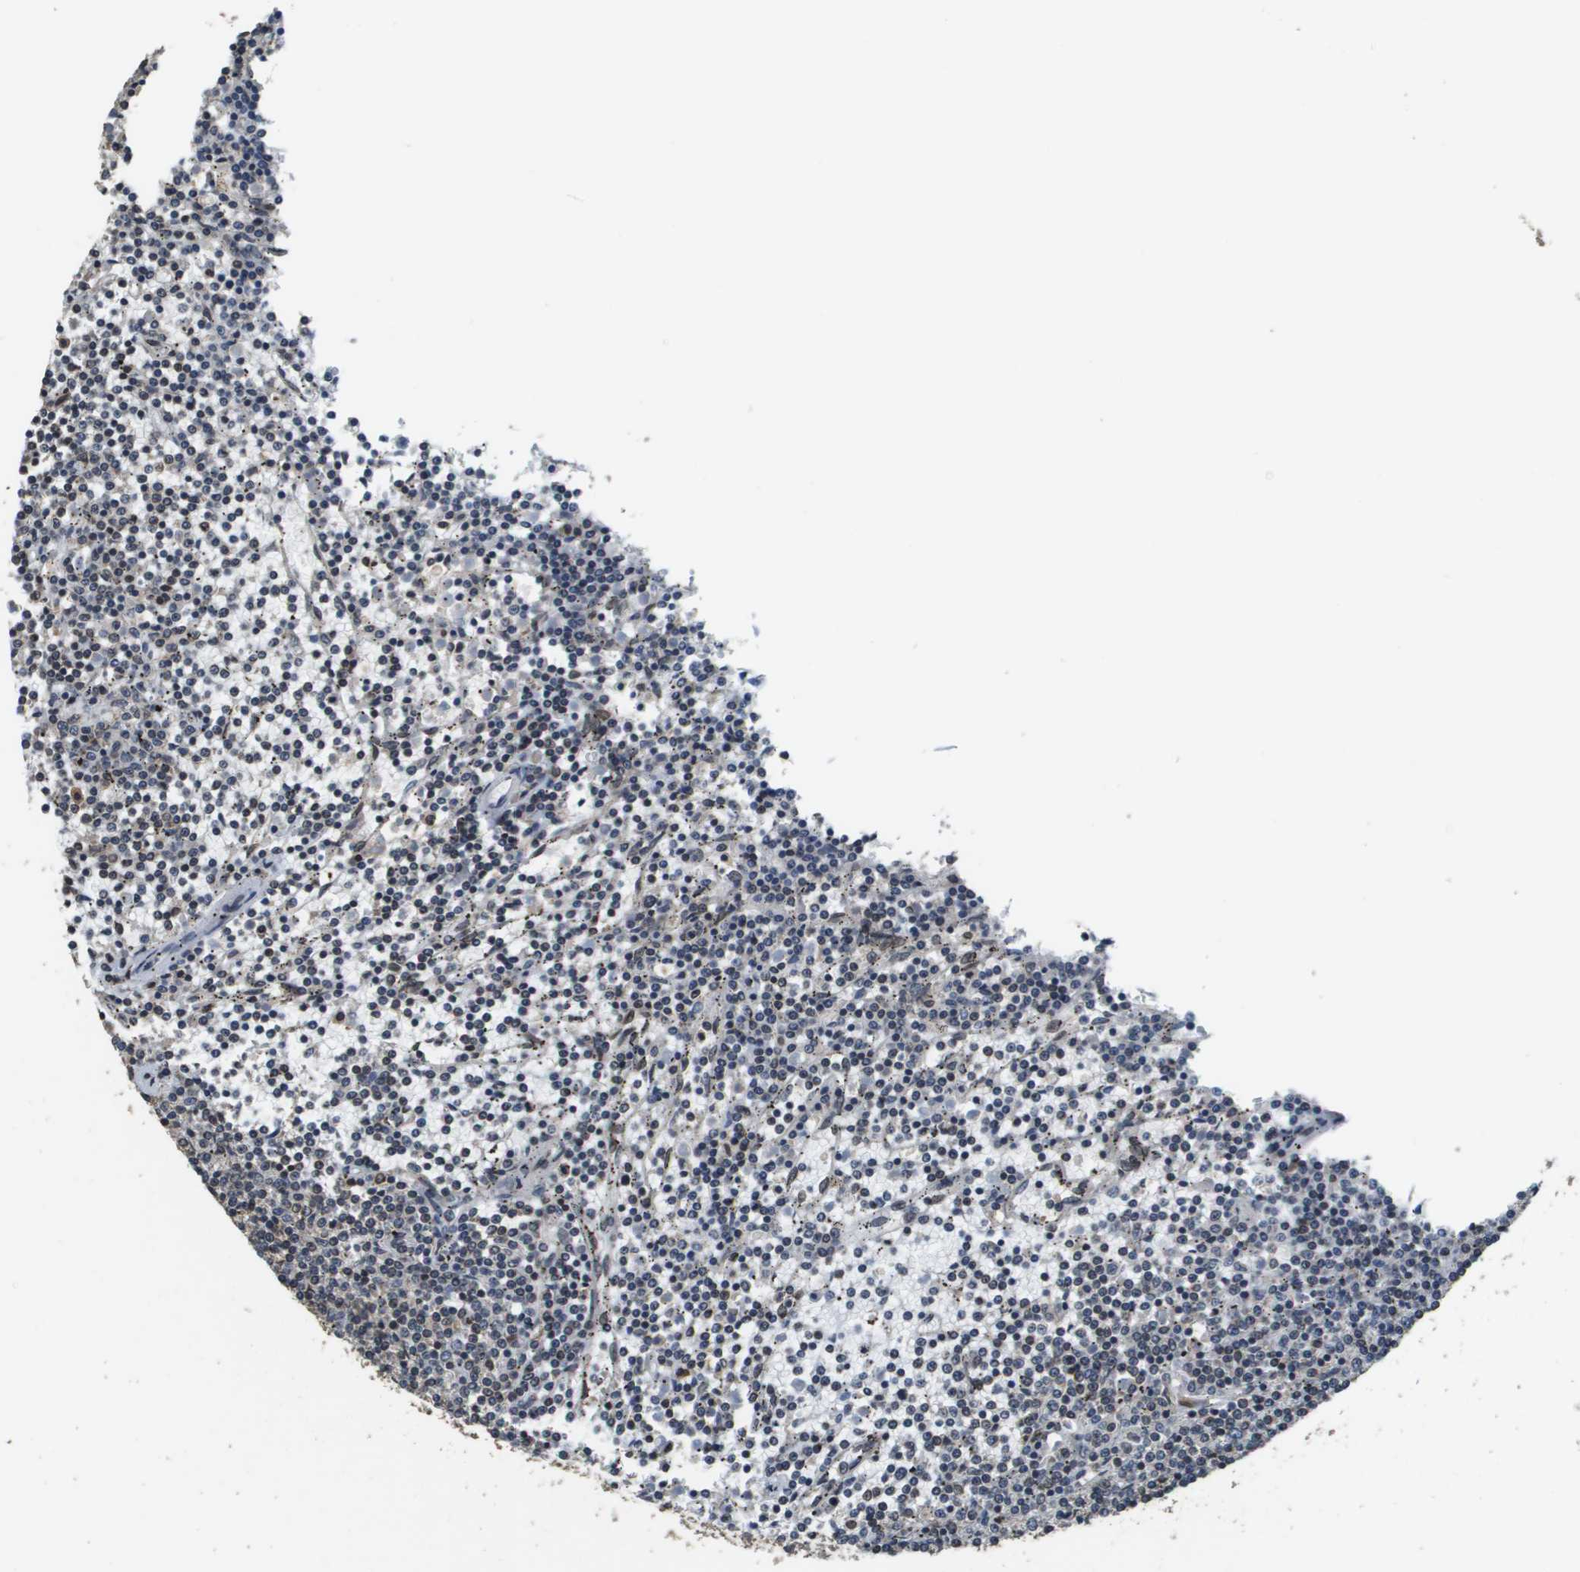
{"staining": {"intensity": "weak", "quantity": "25%-75%", "location": "nuclear"}, "tissue": "lymphoma", "cell_type": "Tumor cells", "image_type": "cancer", "snomed": [{"axis": "morphology", "description": "Malignant lymphoma, non-Hodgkin's type, Low grade"}, {"axis": "topography", "description": "Spleen"}], "caption": "Lymphoma stained with a brown dye shows weak nuclear positive expression in about 25%-75% of tumor cells.", "gene": "FANCC", "patient": {"sex": "female", "age": 50}}